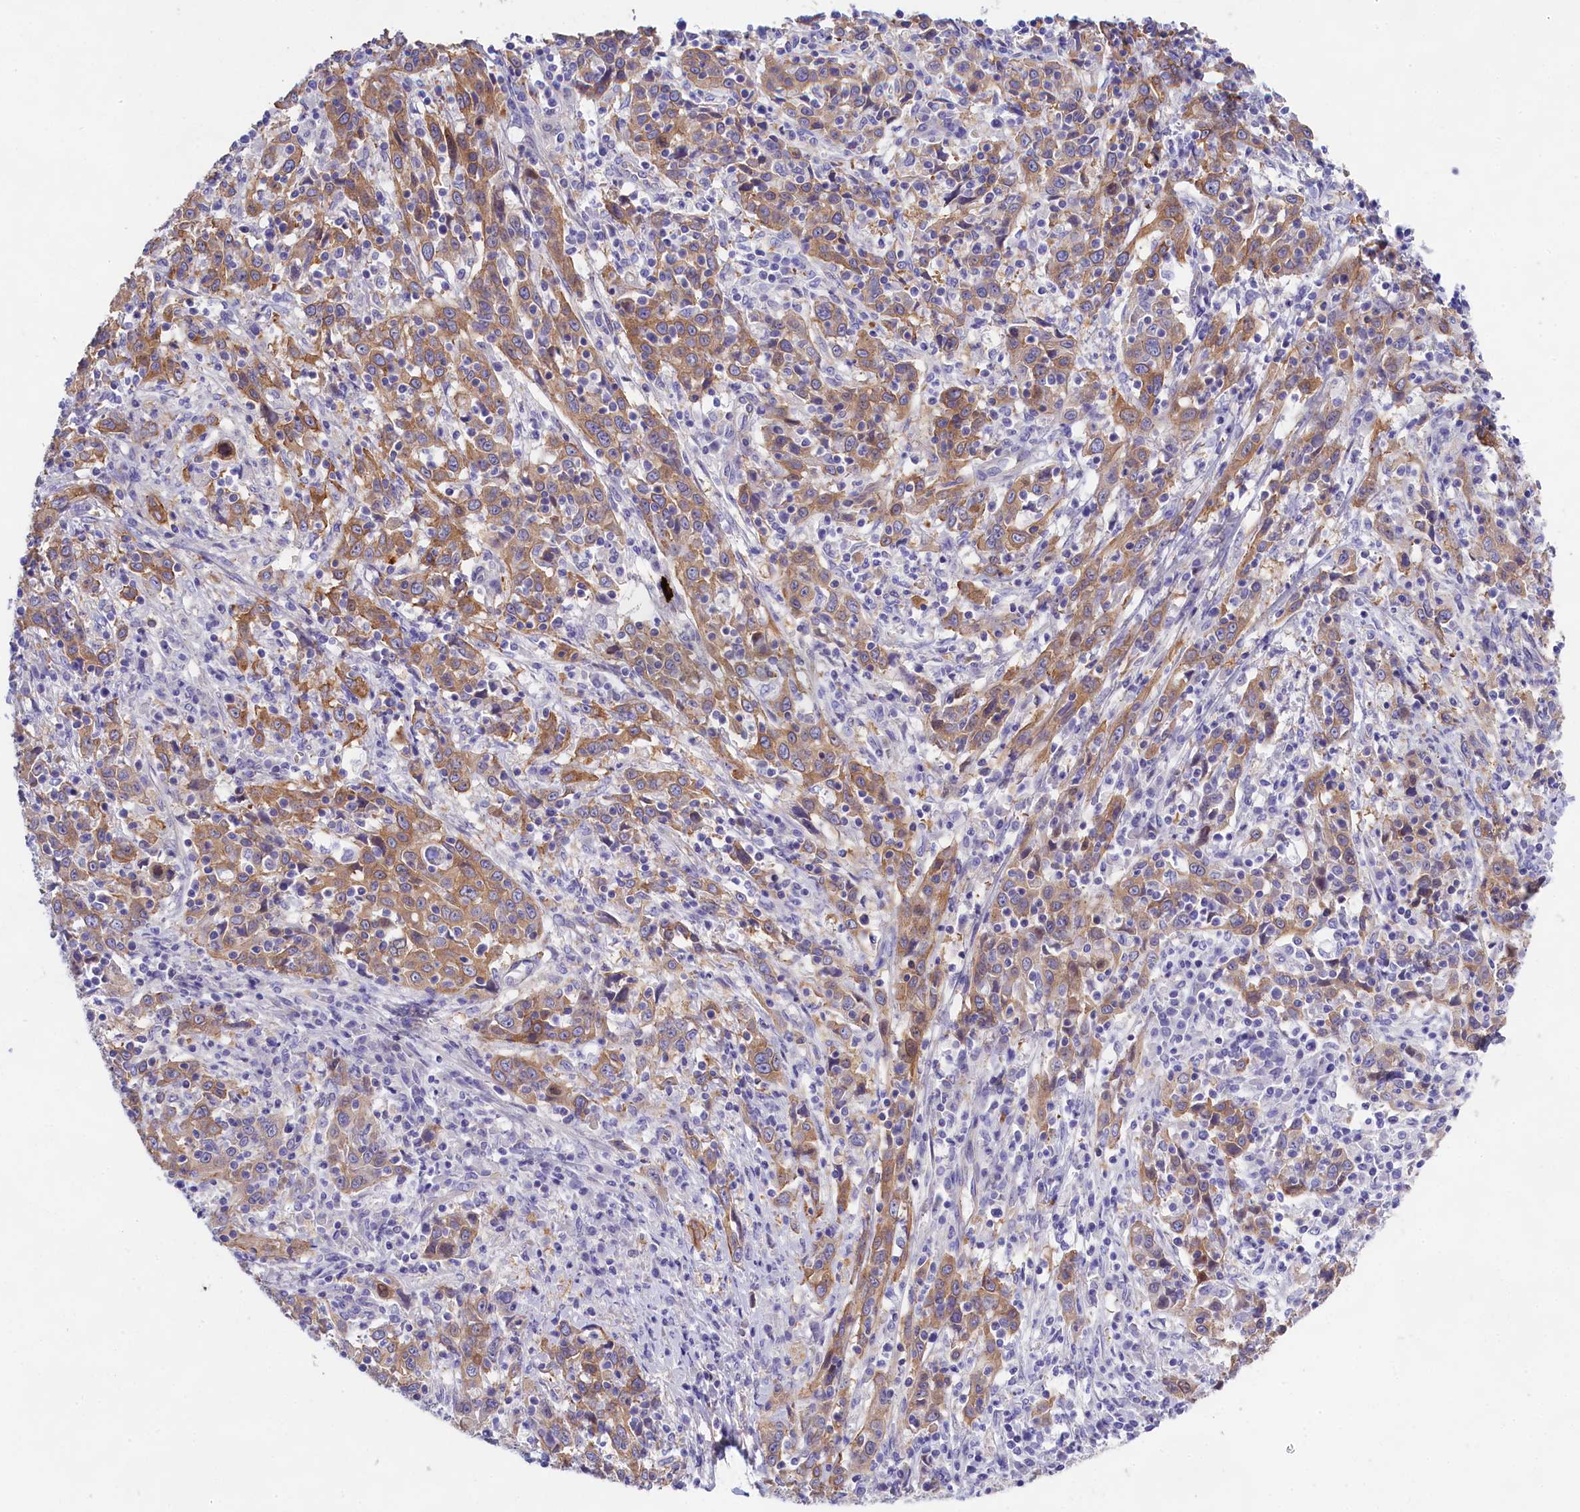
{"staining": {"intensity": "moderate", "quantity": ">75%", "location": "cytoplasmic/membranous"}, "tissue": "cervical cancer", "cell_type": "Tumor cells", "image_type": "cancer", "snomed": [{"axis": "morphology", "description": "Squamous cell carcinoma, NOS"}, {"axis": "topography", "description": "Cervix"}], "caption": "An immunohistochemistry histopathology image of neoplastic tissue is shown. Protein staining in brown labels moderate cytoplasmic/membranous positivity in cervical cancer (squamous cell carcinoma) within tumor cells.", "gene": "PPP1R13L", "patient": {"sex": "female", "age": 46}}